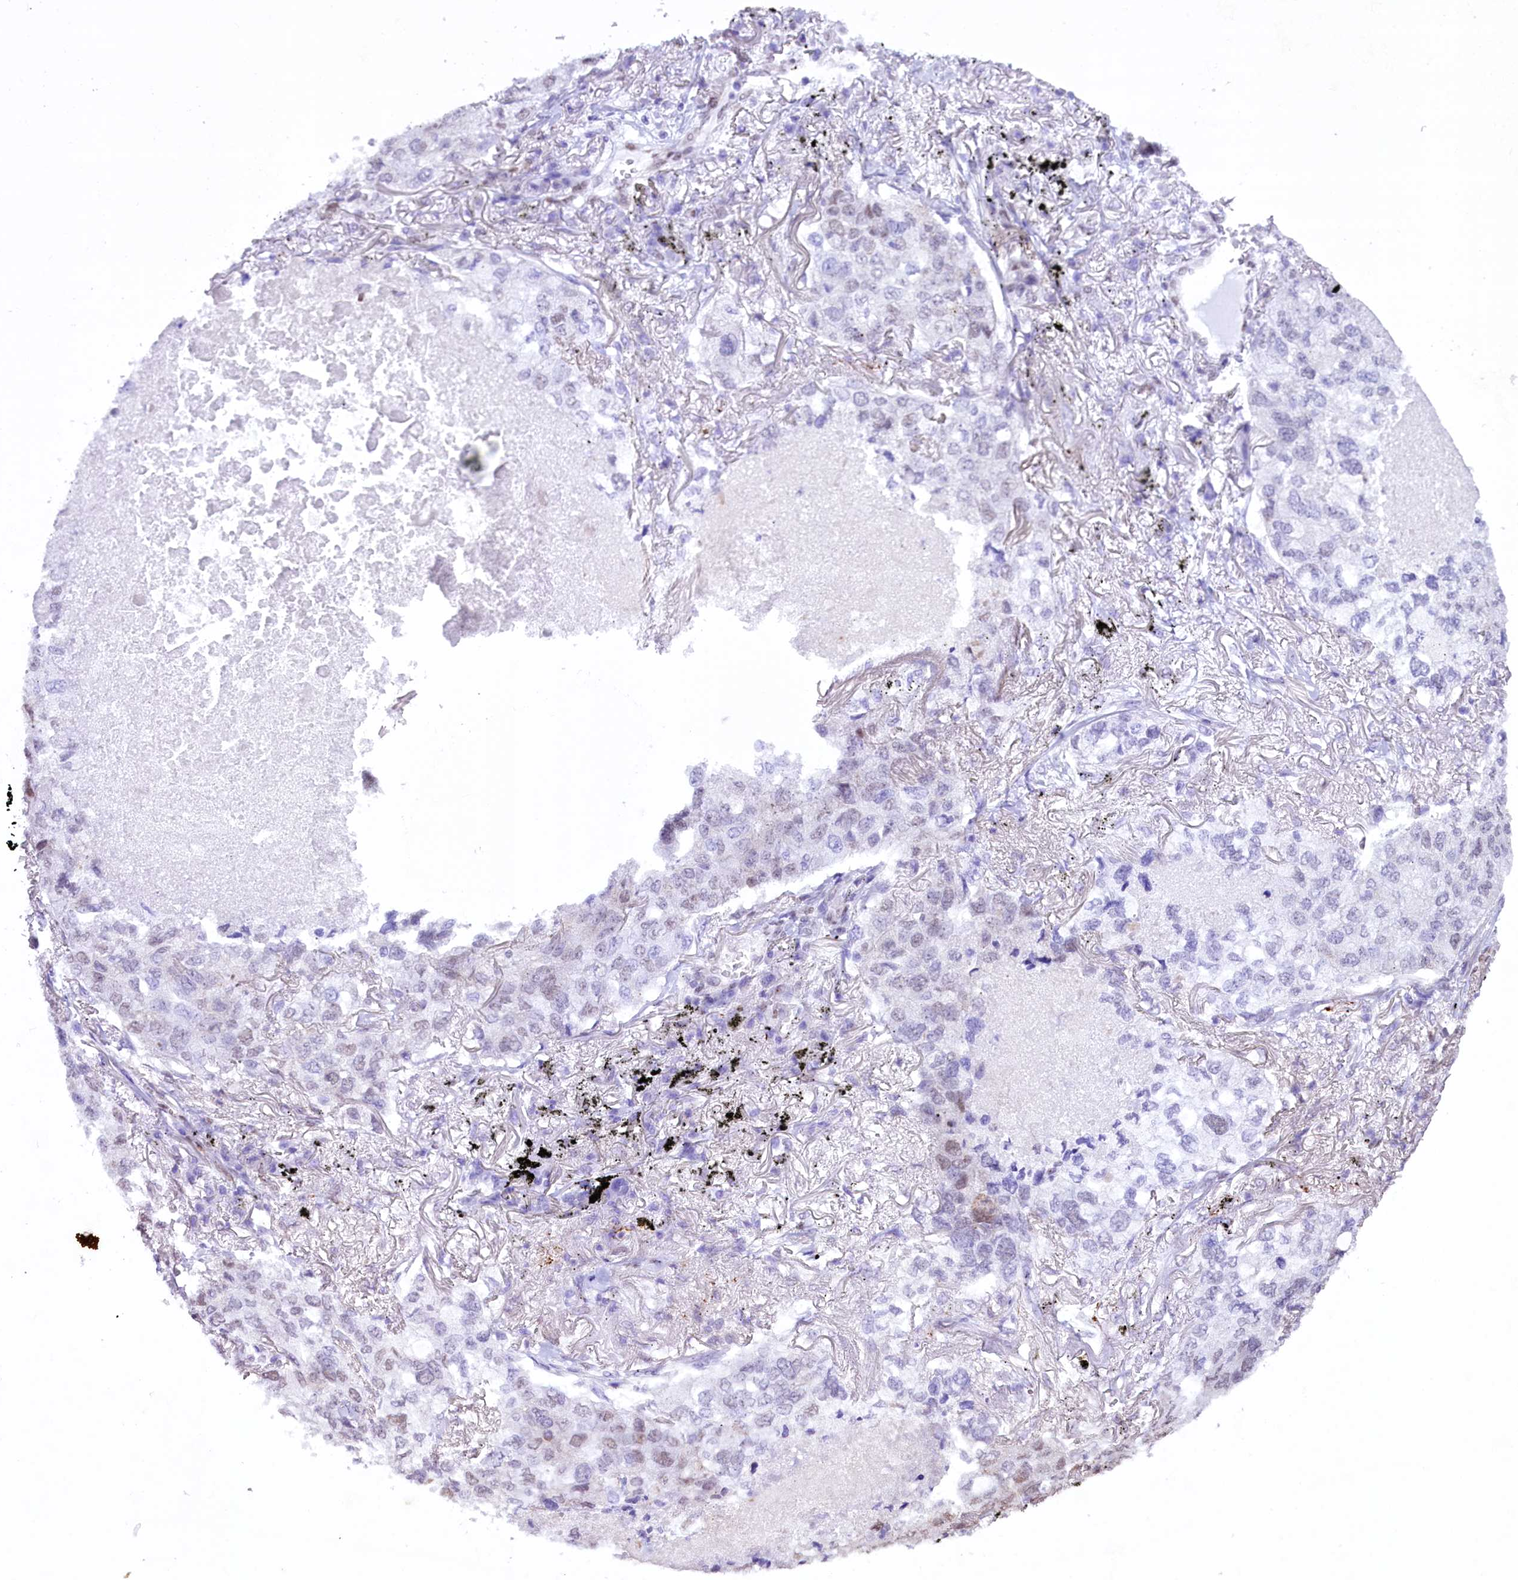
{"staining": {"intensity": "weak", "quantity": "<25%", "location": "nuclear"}, "tissue": "lung cancer", "cell_type": "Tumor cells", "image_type": "cancer", "snomed": [{"axis": "morphology", "description": "Adenocarcinoma, NOS"}, {"axis": "topography", "description": "Lung"}], "caption": "Immunohistochemistry histopathology image of lung adenocarcinoma stained for a protein (brown), which reveals no positivity in tumor cells.", "gene": "RPS6KB1", "patient": {"sex": "male", "age": 65}}